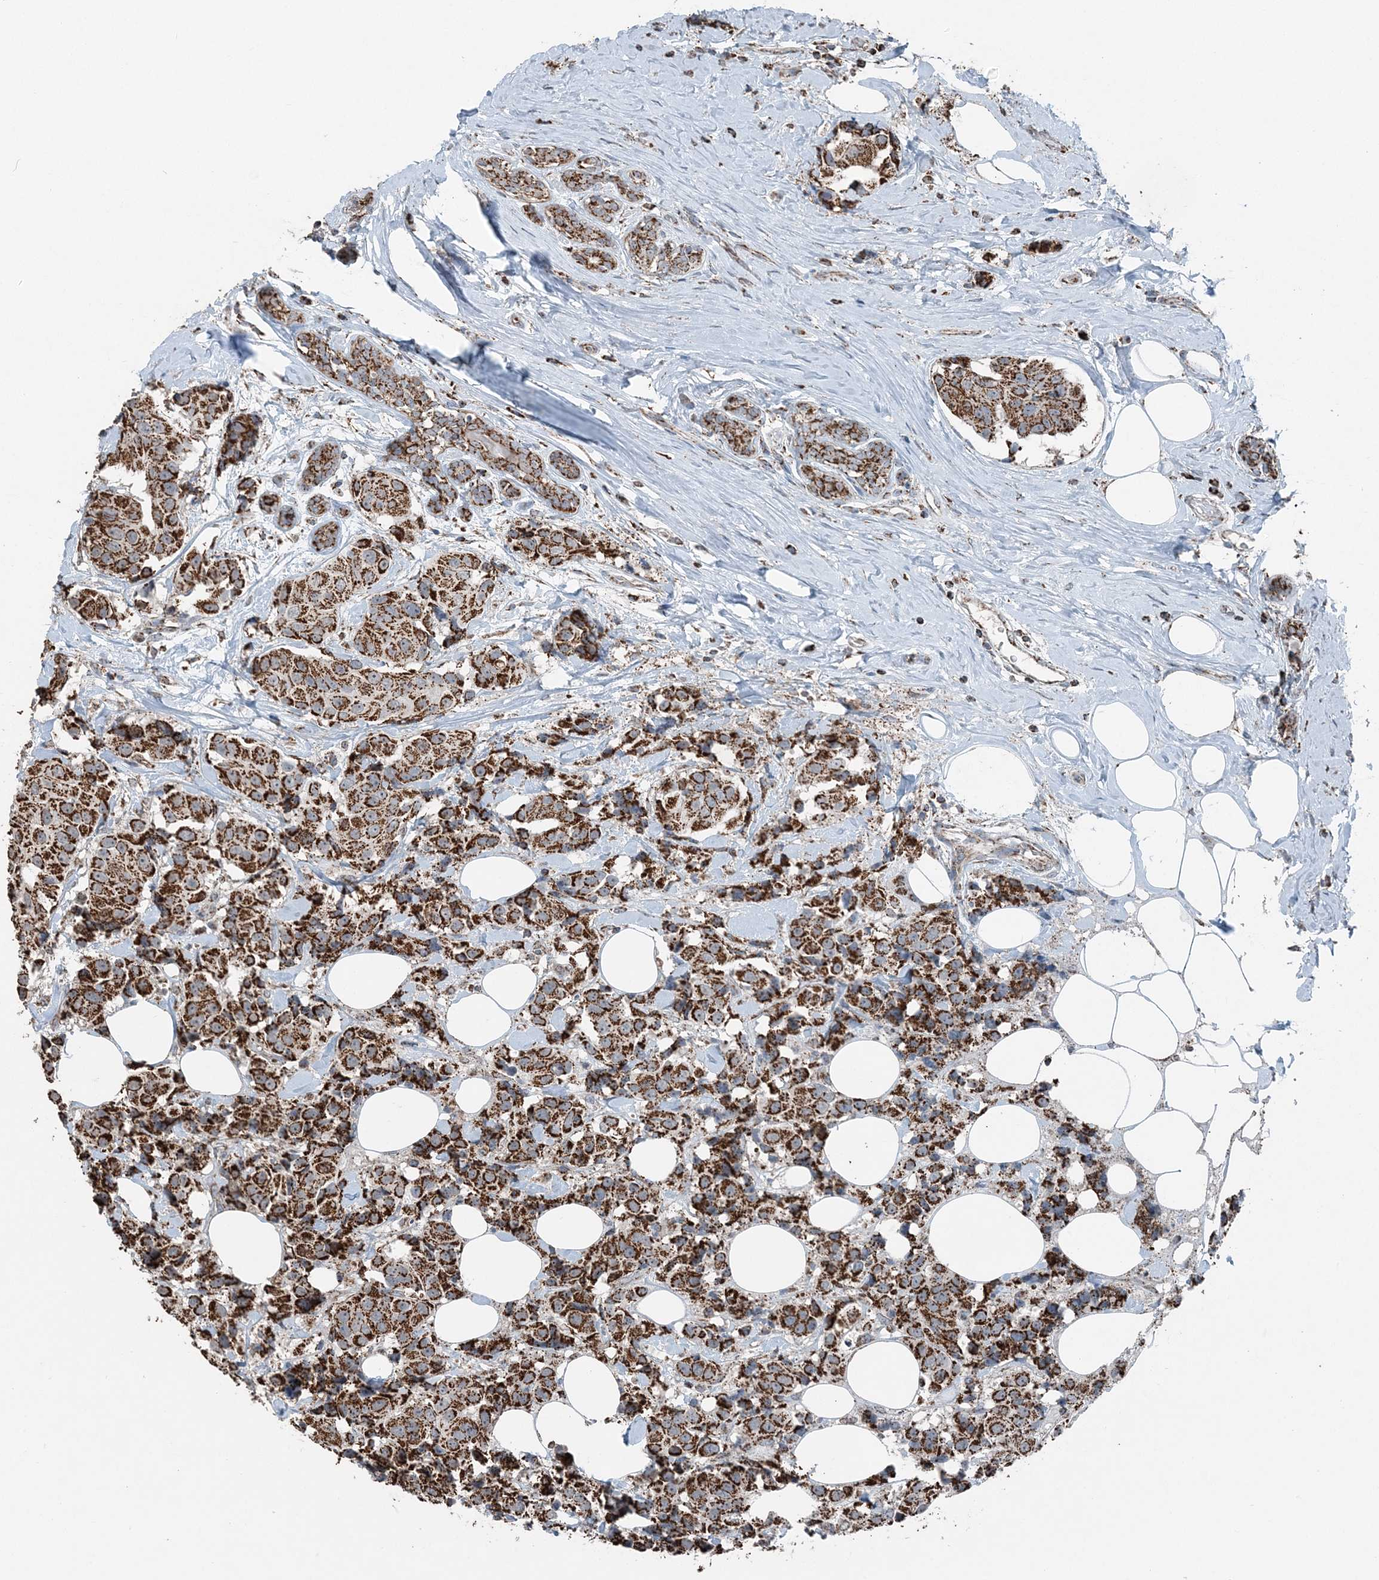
{"staining": {"intensity": "strong", "quantity": ">75%", "location": "cytoplasmic/membranous"}, "tissue": "breast cancer", "cell_type": "Tumor cells", "image_type": "cancer", "snomed": [{"axis": "morphology", "description": "Normal tissue, NOS"}, {"axis": "morphology", "description": "Duct carcinoma"}, {"axis": "topography", "description": "Breast"}], "caption": "A micrograph of human intraductal carcinoma (breast) stained for a protein displays strong cytoplasmic/membranous brown staining in tumor cells.", "gene": "SUCLG1", "patient": {"sex": "female", "age": 39}}